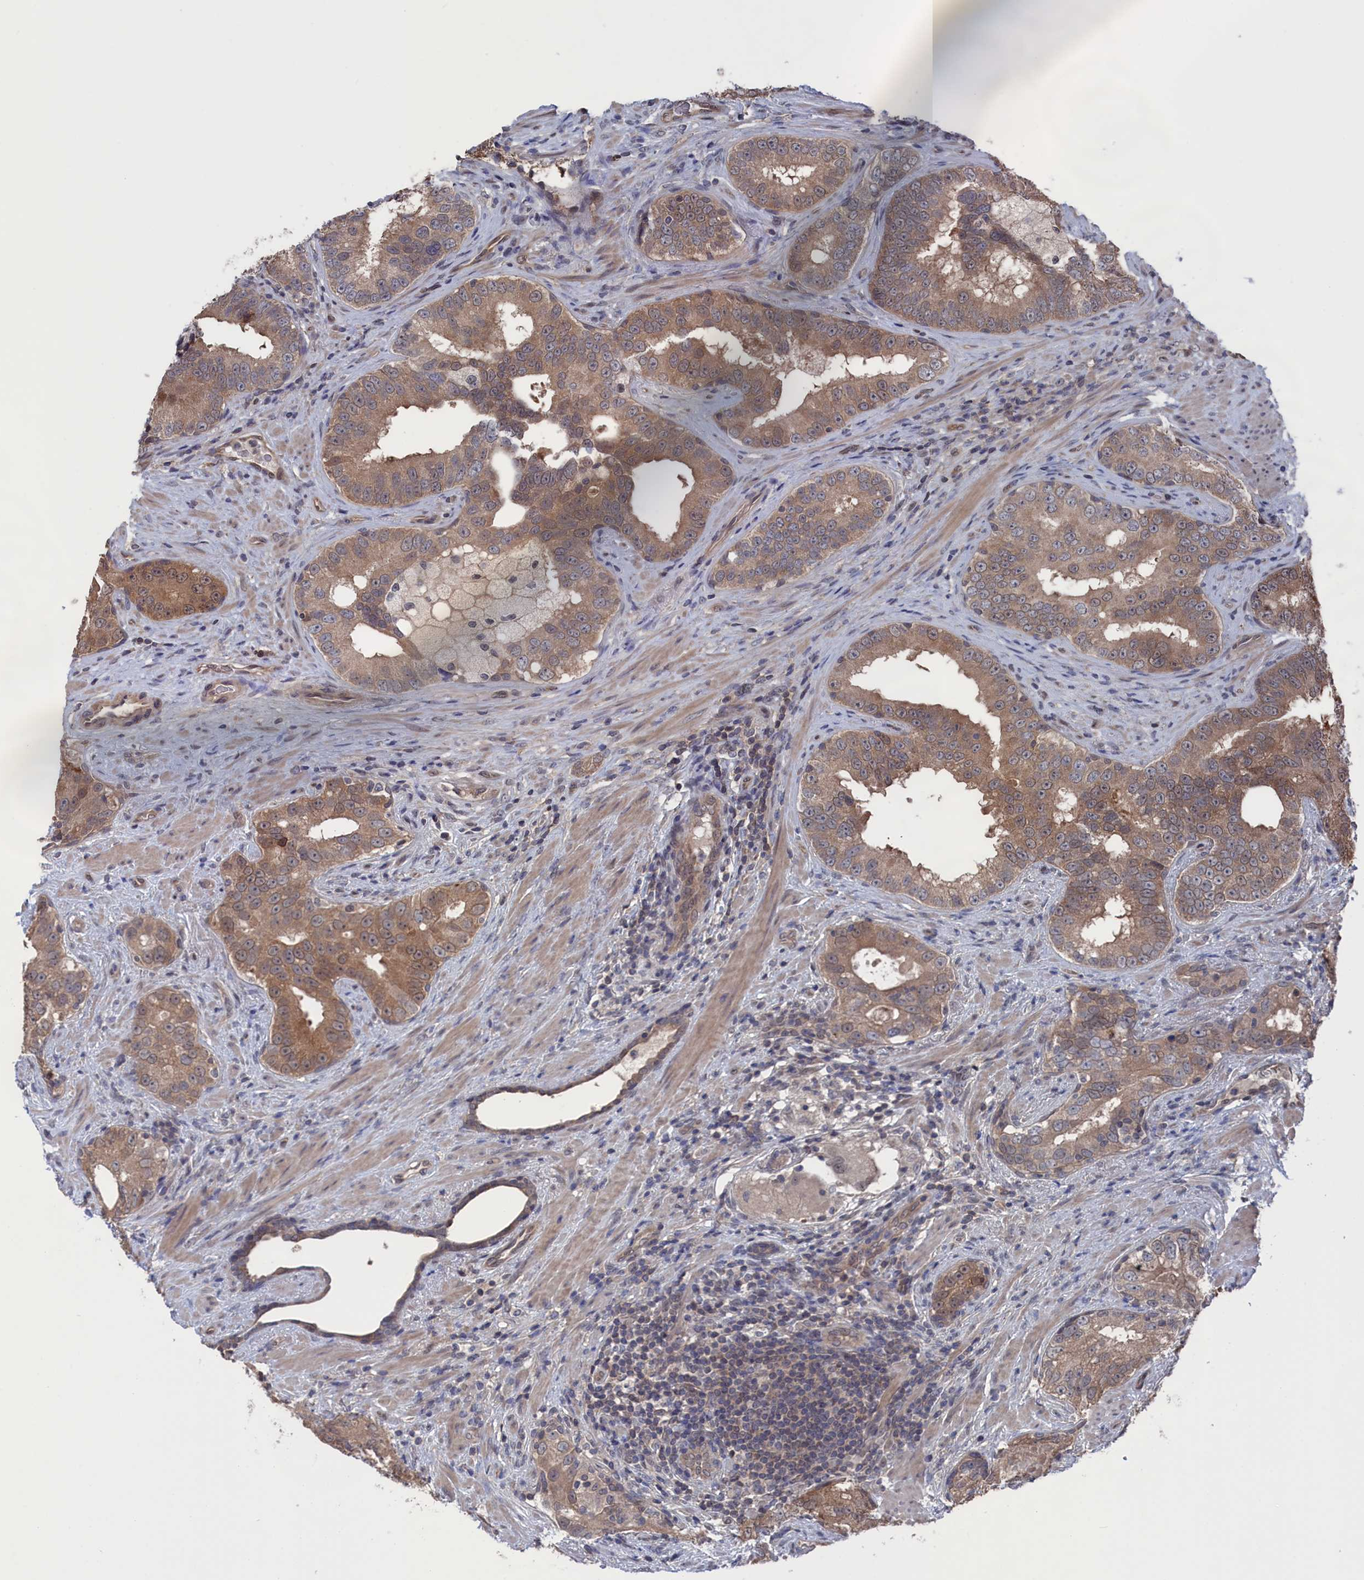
{"staining": {"intensity": "moderate", "quantity": ">75%", "location": "cytoplasmic/membranous"}, "tissue": "prostate cancer", "cell_type": "Tumor cells", "image_type": "cancer", "snomed": [{"axis": "morphology", "description": "Adenocarcinoma, High grade"}, {"axis": "topography", "description": "Prostate"}], "caption": "Immunohistochemical staining of prostate adenocarcinoma (high-grade) exhibits moderate cytoplasmic/membranous protein staining in approximately >75% of tumor cells. The protein of interest is stained brown, and the nuclei are stained in blue (DAB IHC with brightfield microscopy, high magnification).", "gene": "NUTF2", "patient": {"sex": "male", "age": 70}}